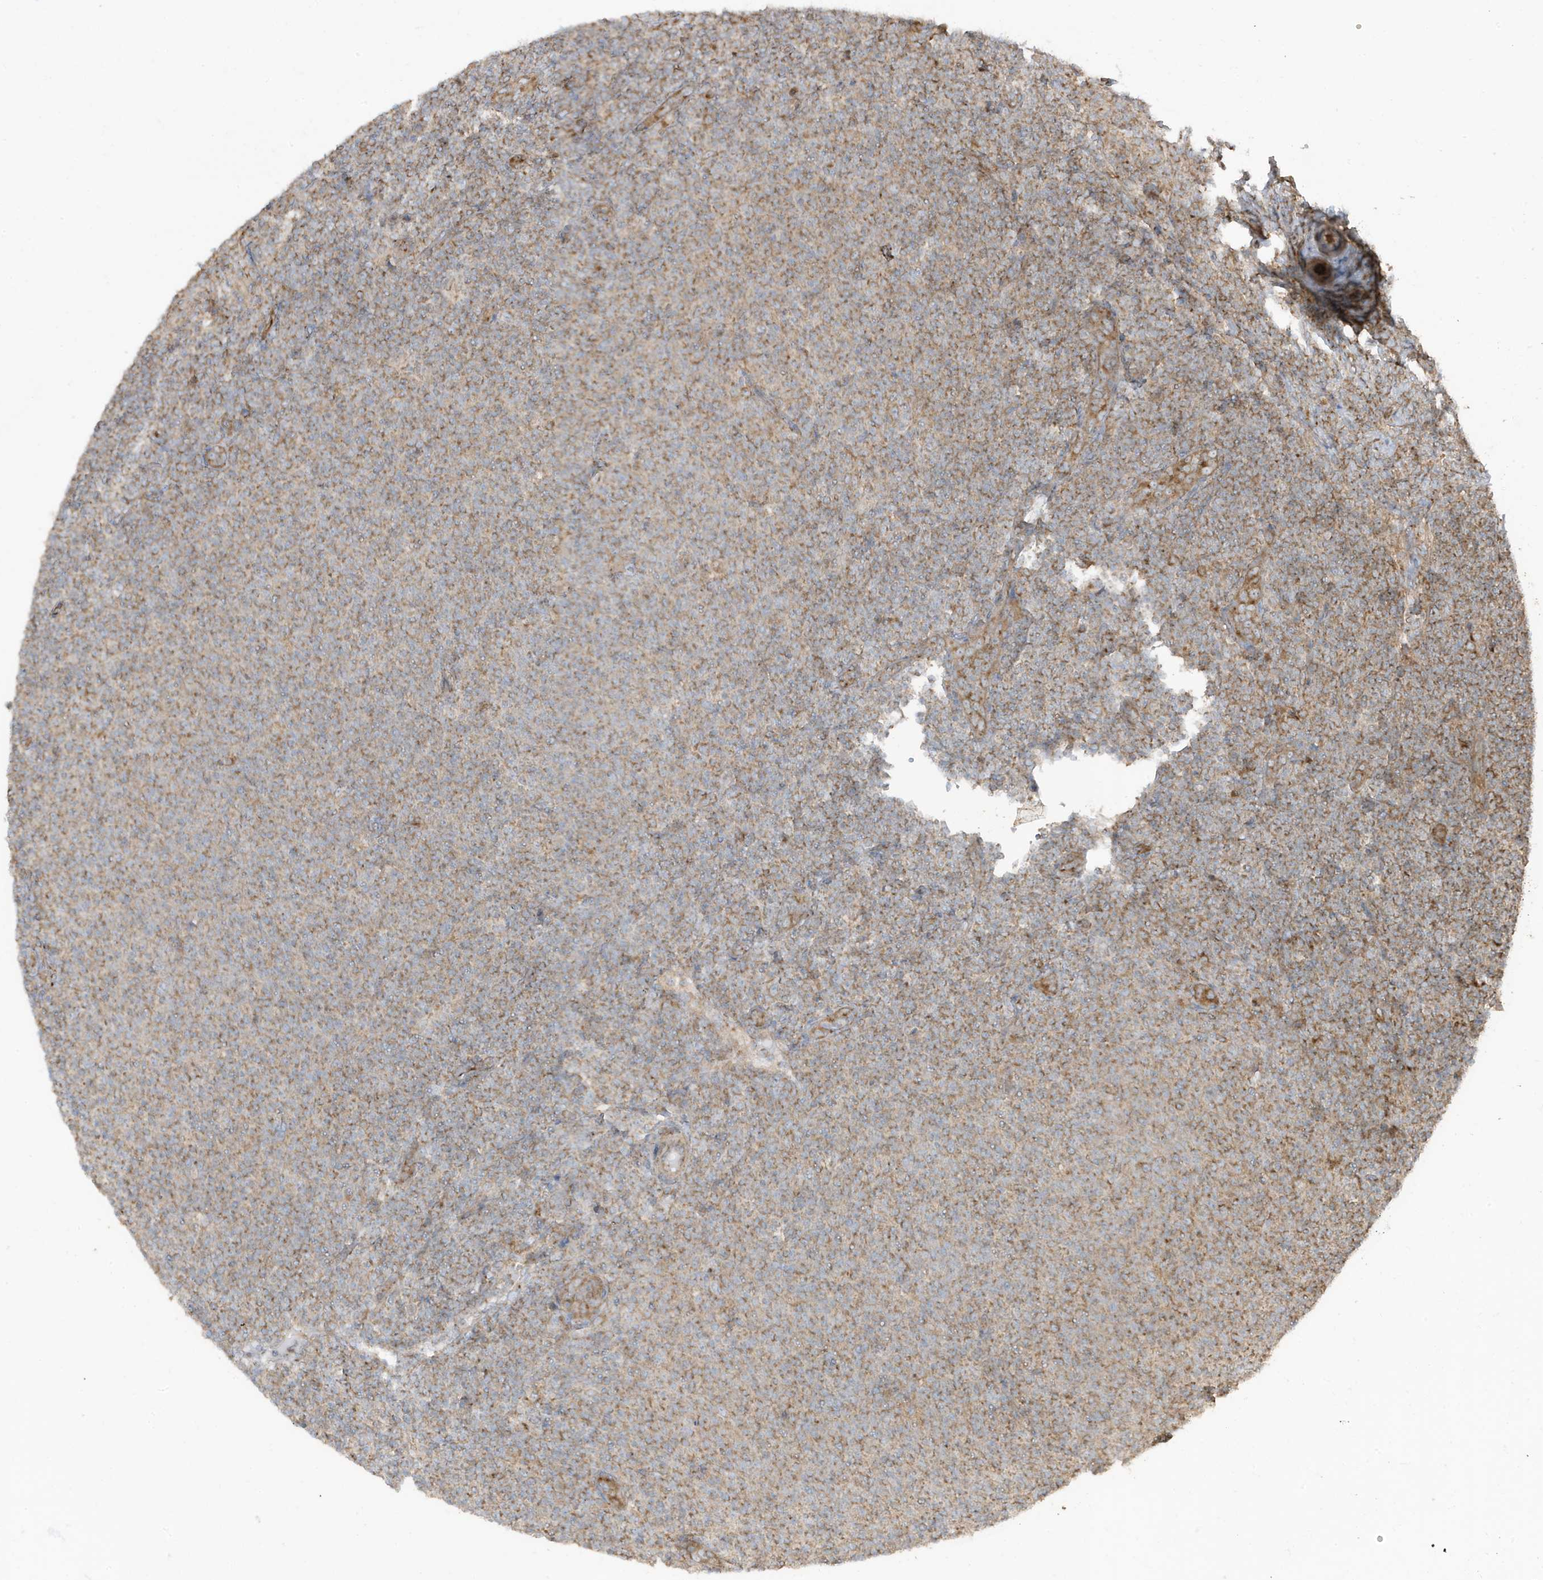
{"staining": {"intensity": "weak", "quantity": ">75%", "location": "cytoplasmic/membranous"}, "tissue": "lymphoma", "cell_type": "Tumor cells", "image_type": "cancer", "snomed": [{"axis": "morphology", "description": "Malignant lymphoma, non-Hodgkin's type, Low grade"}, {"axis": "topography", "description": "Lymph node"}], "caption": "There is low levels of weak cytoplasmic/membranous staining in tumor cells of lymphoma, as demonstrated by immunohistochemical staining (brown color).", "gene": "GOLGA4", "patient": {"sex": "male", "age": 66}}